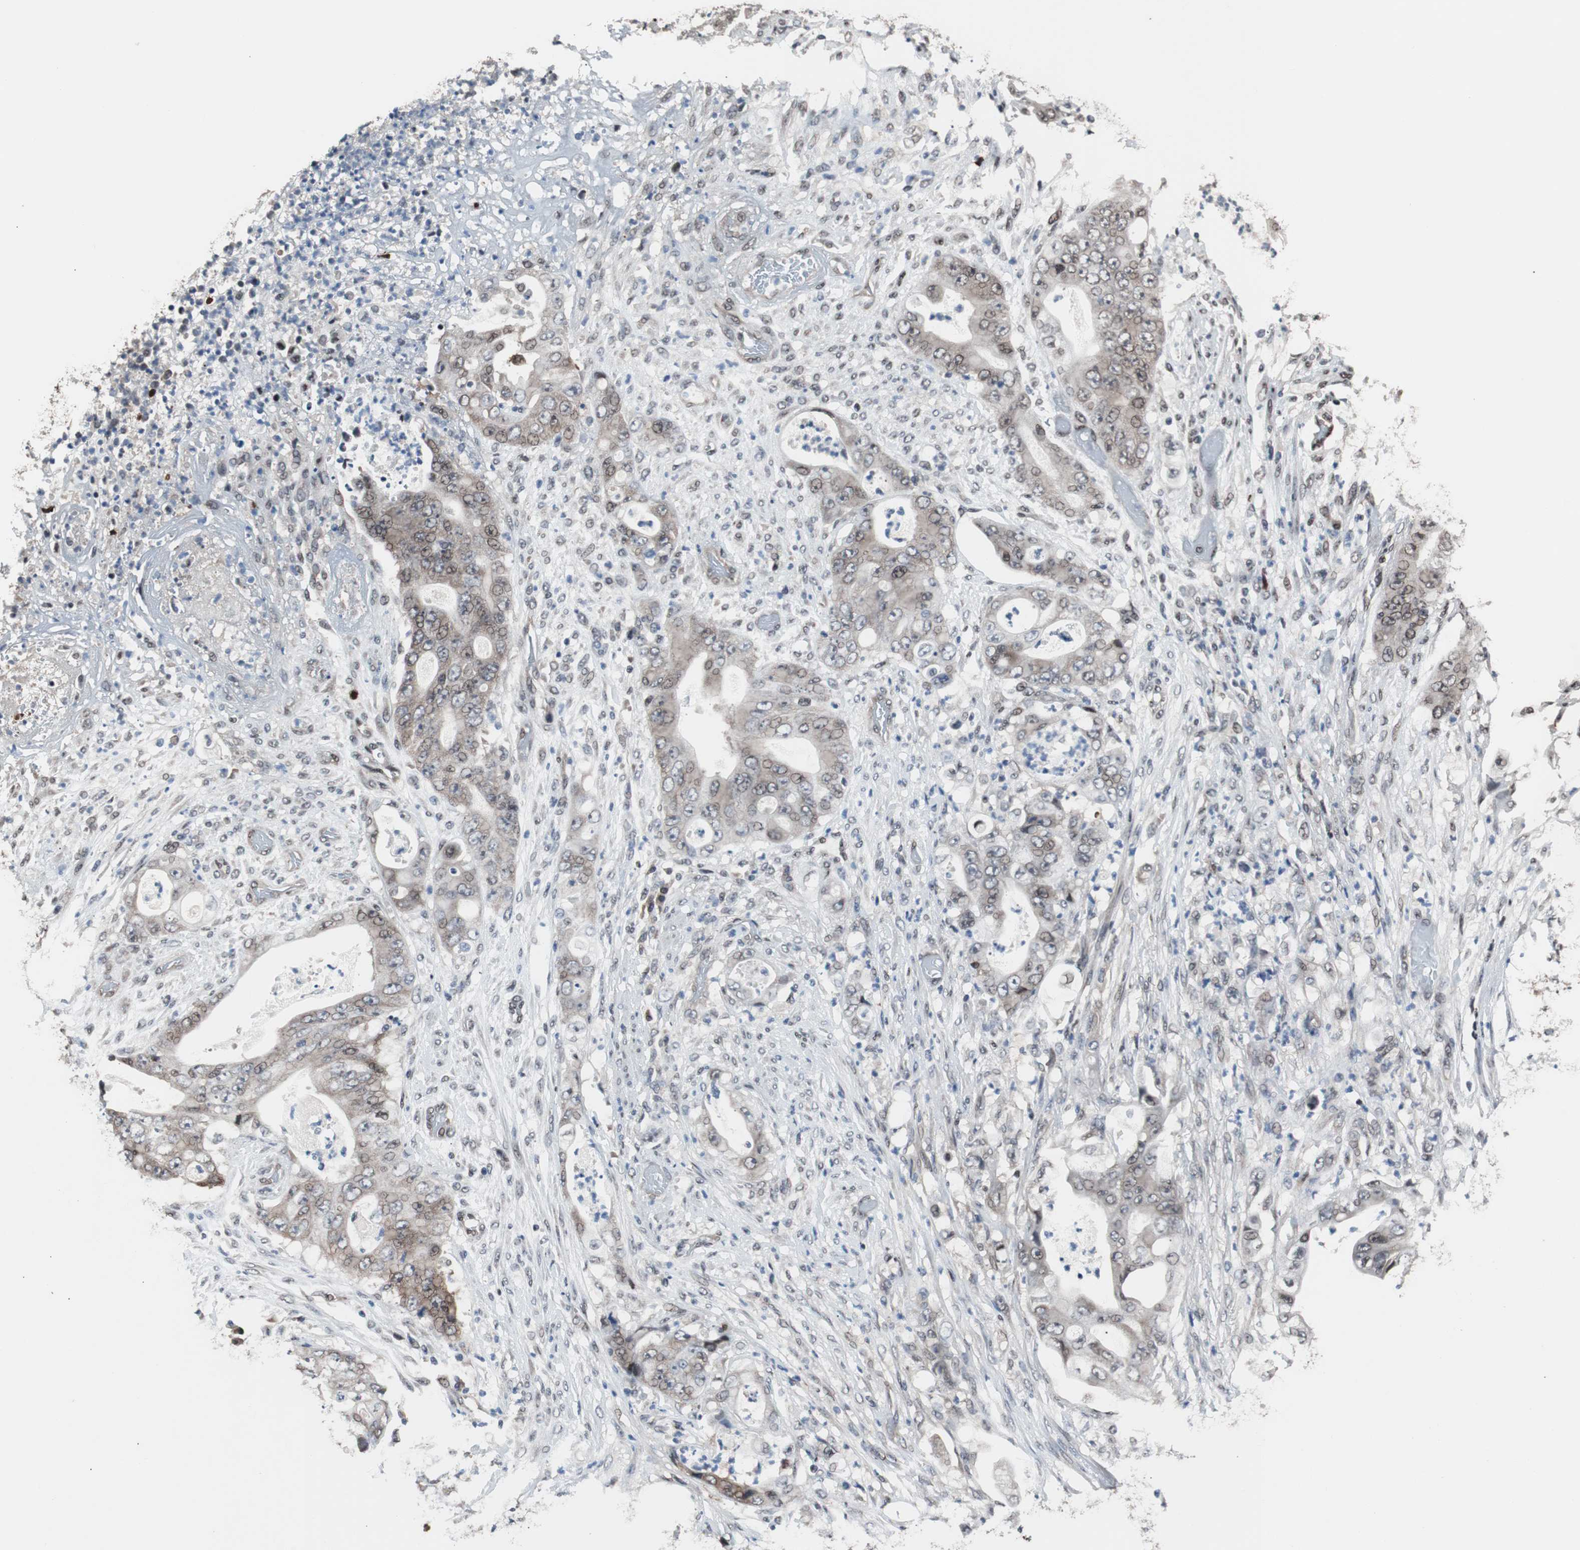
{"staining": {"intensity": "weak", "quantity": "25%-75%", "location": "cytoplasmic/membranous,nuclear"}, "tissue": "stomach cancer", "cell_type": "Tumor cells", "image_type": "cancer", "snomed": [{"axis": "morphology", "description": "Adenocarcinoma, NOS"}, {"axis": "topography", "description": "Stomach"}], "caption": "IHC photomicrograph of human stomach adenocarcinoma stained for a protein (brown), which demonstrates low levels of weak cytoplasmic/membranous and nuclear positivity in about 25%-75% of tumor cells.", "gene": "POGZ", "patient": {"sex": "female", "age": 73}}